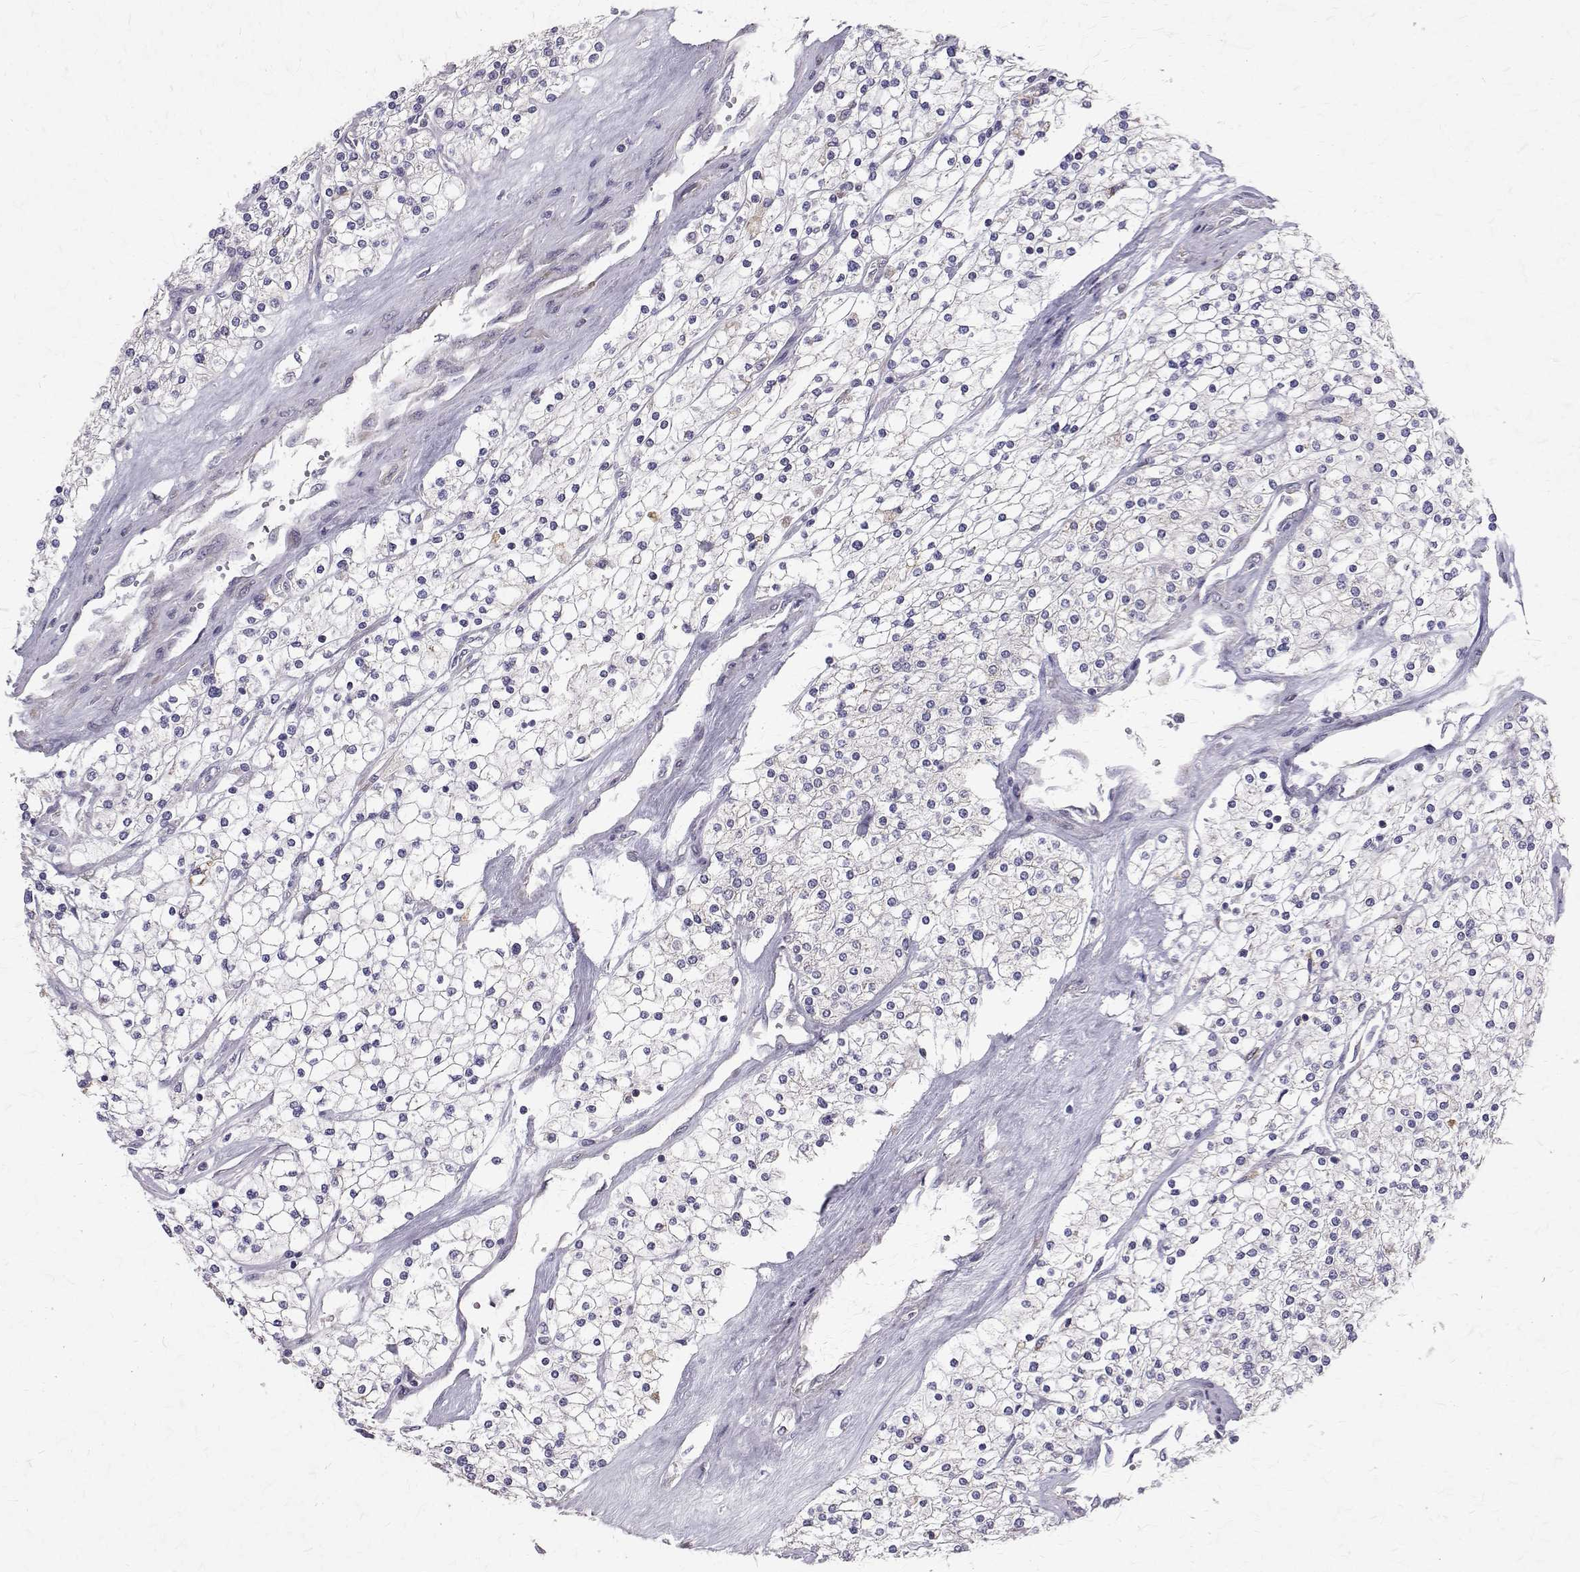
{"staining": {"intensity": "negative", "quantity": "none", "location": "none"}, "tissue": "renal cancer", "cell_type": "Tumor cells", "image_type": "cancer", "snomed": [{"axis": "morphology", "description": "Adenocarcinoma, NOS"}, {"axis": "topography", "description": "Kidney"}], "caption": "This is an IHC photomicrograph of human renal adenocarcinoma. There is no staining in tumor cells.", "gene": "ARFGAP1", "patient": {"sex": "male", "age": 80}}